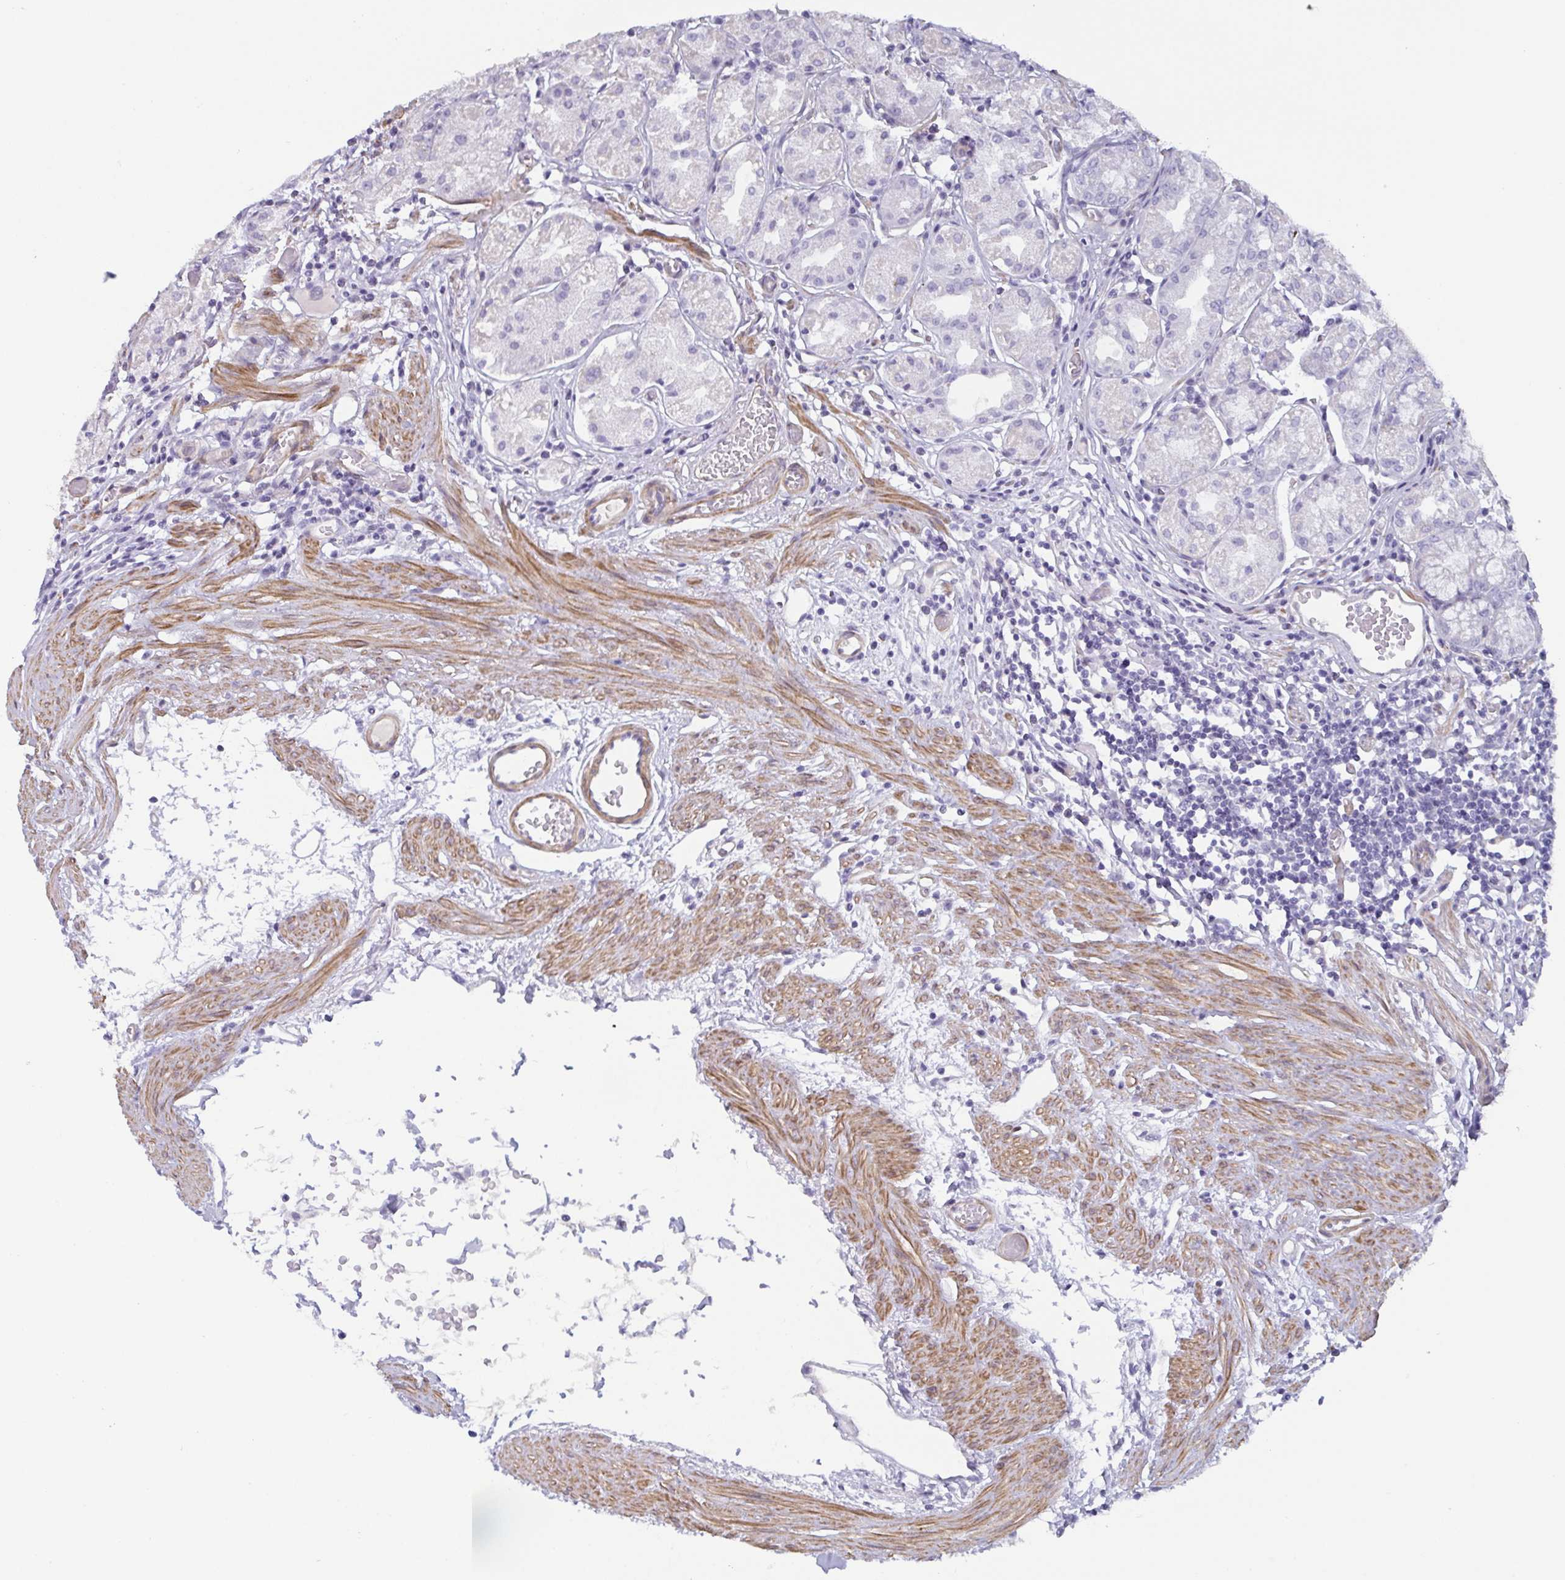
{"staining": {"intensity": "negative", "quantity": "none", "location": "none"}, "tissue": "stomach", "cell_type": "Glandular cells", "image_type": "normal", "snomed": [{"axis": "morphology", "description": "Normal tissue, NOS"}, {"axis": "topography", "description": "Stomach"}], "caption": "Immunohistochemistry (IHC) micrograph of benign stomach stained for a protein (brown), which exhibits no positivity in glandular cells.", "gene": "OR5P3", "patient": {"sex": "male", "age": 55}}